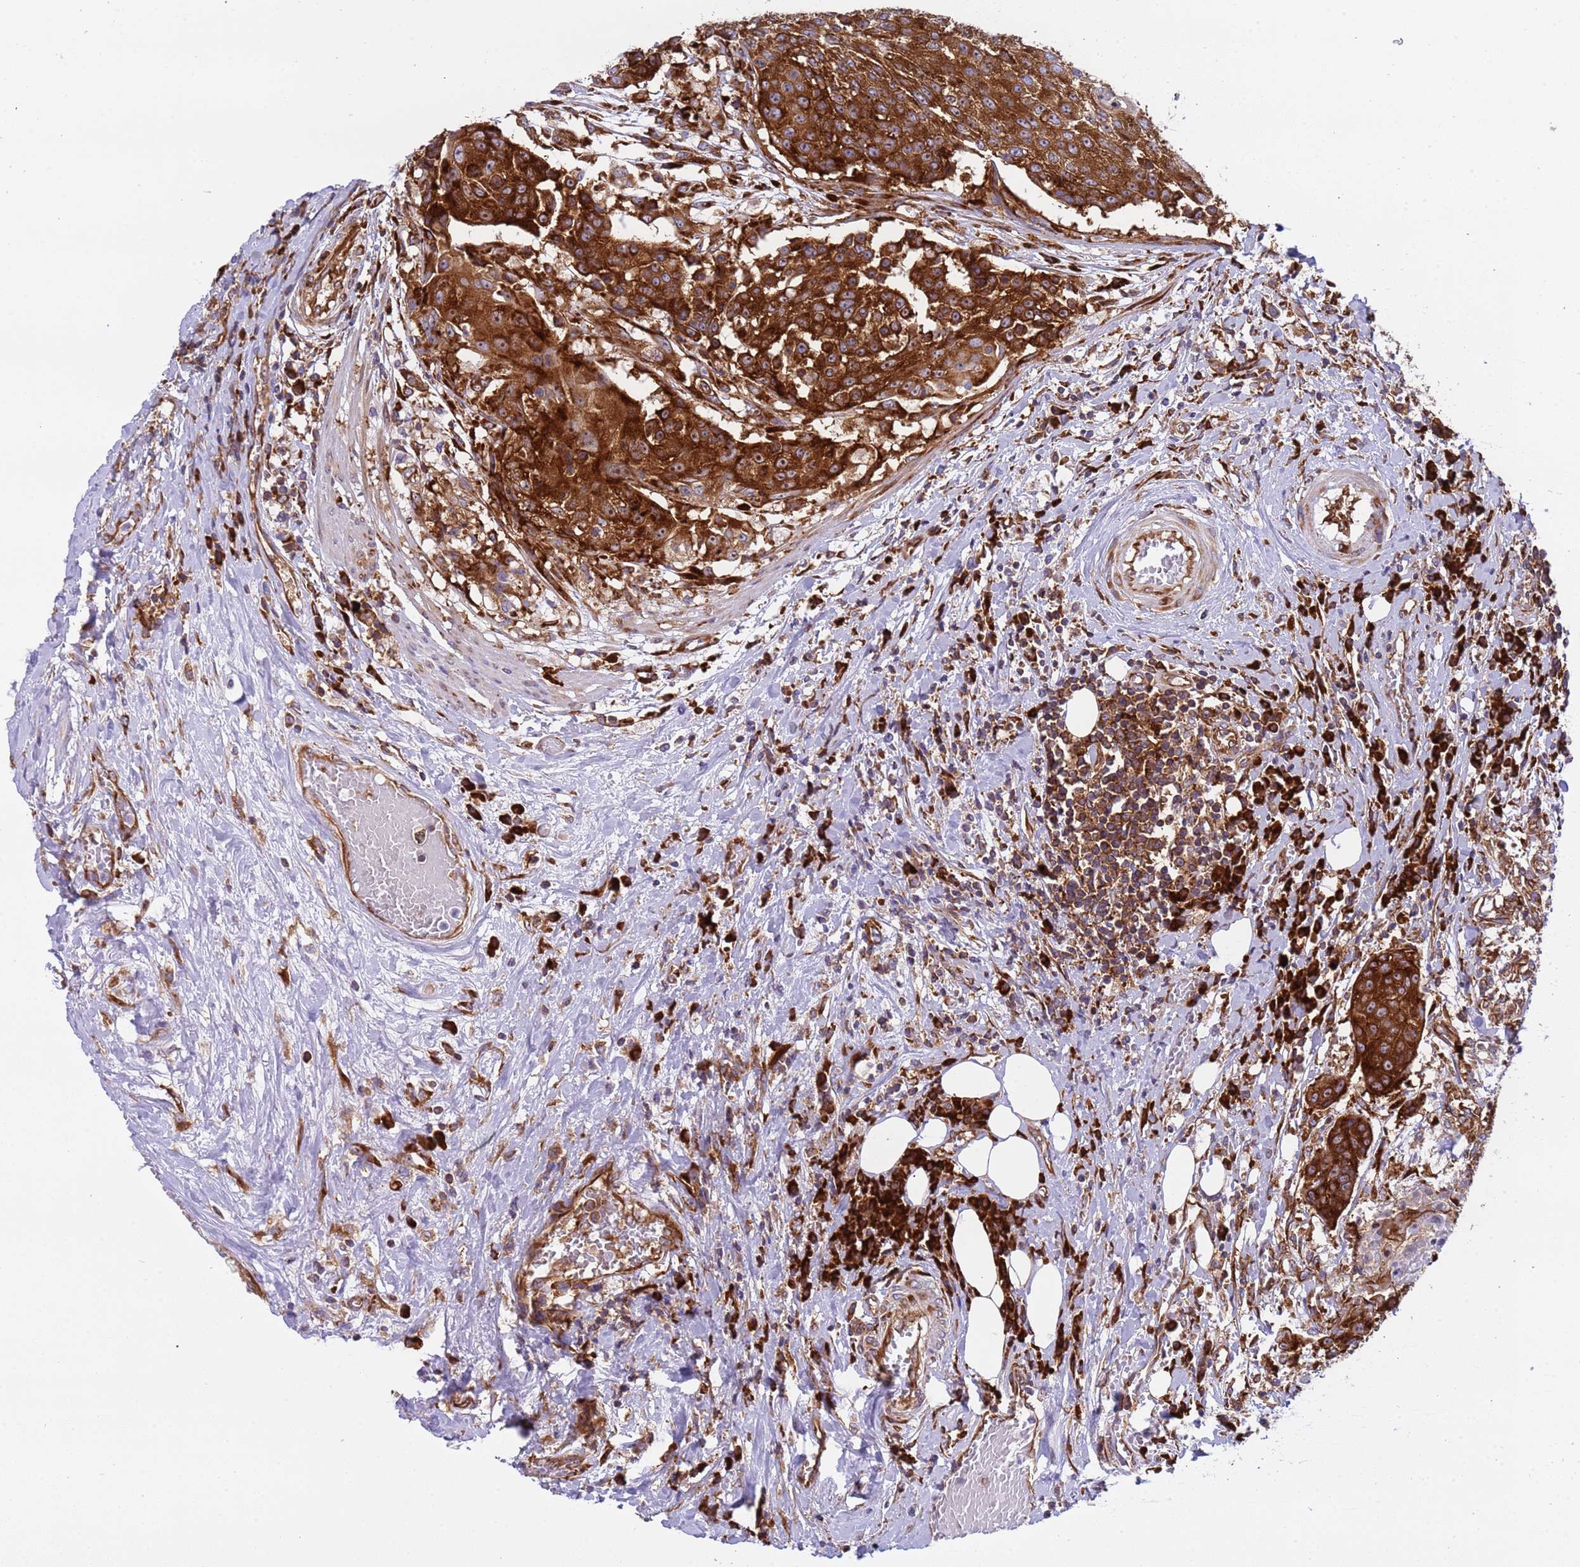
{"staining": {"intensity": "strong", "quantity": ">75%", "location": "cytoplasmic/membranous"}, "tissue": "urothelial cancer", "cell_type": "Tumor cells", "image_type": "cancer", "snomed": [{"axis": "morphology", "description": "Urothelial carcinoma, High grade"}, {"axis": "topography", "description": "Urinary bladder"}], "caption": "There is high levels of strong cytoplasmic/membranous positivity in tumor cells of urothelial carcinoma (high-grade), as demonstrated by immunohistochemical staining (brown color).", "gene": "RPL36", "patient": {"sex": "female", "age": 63}}